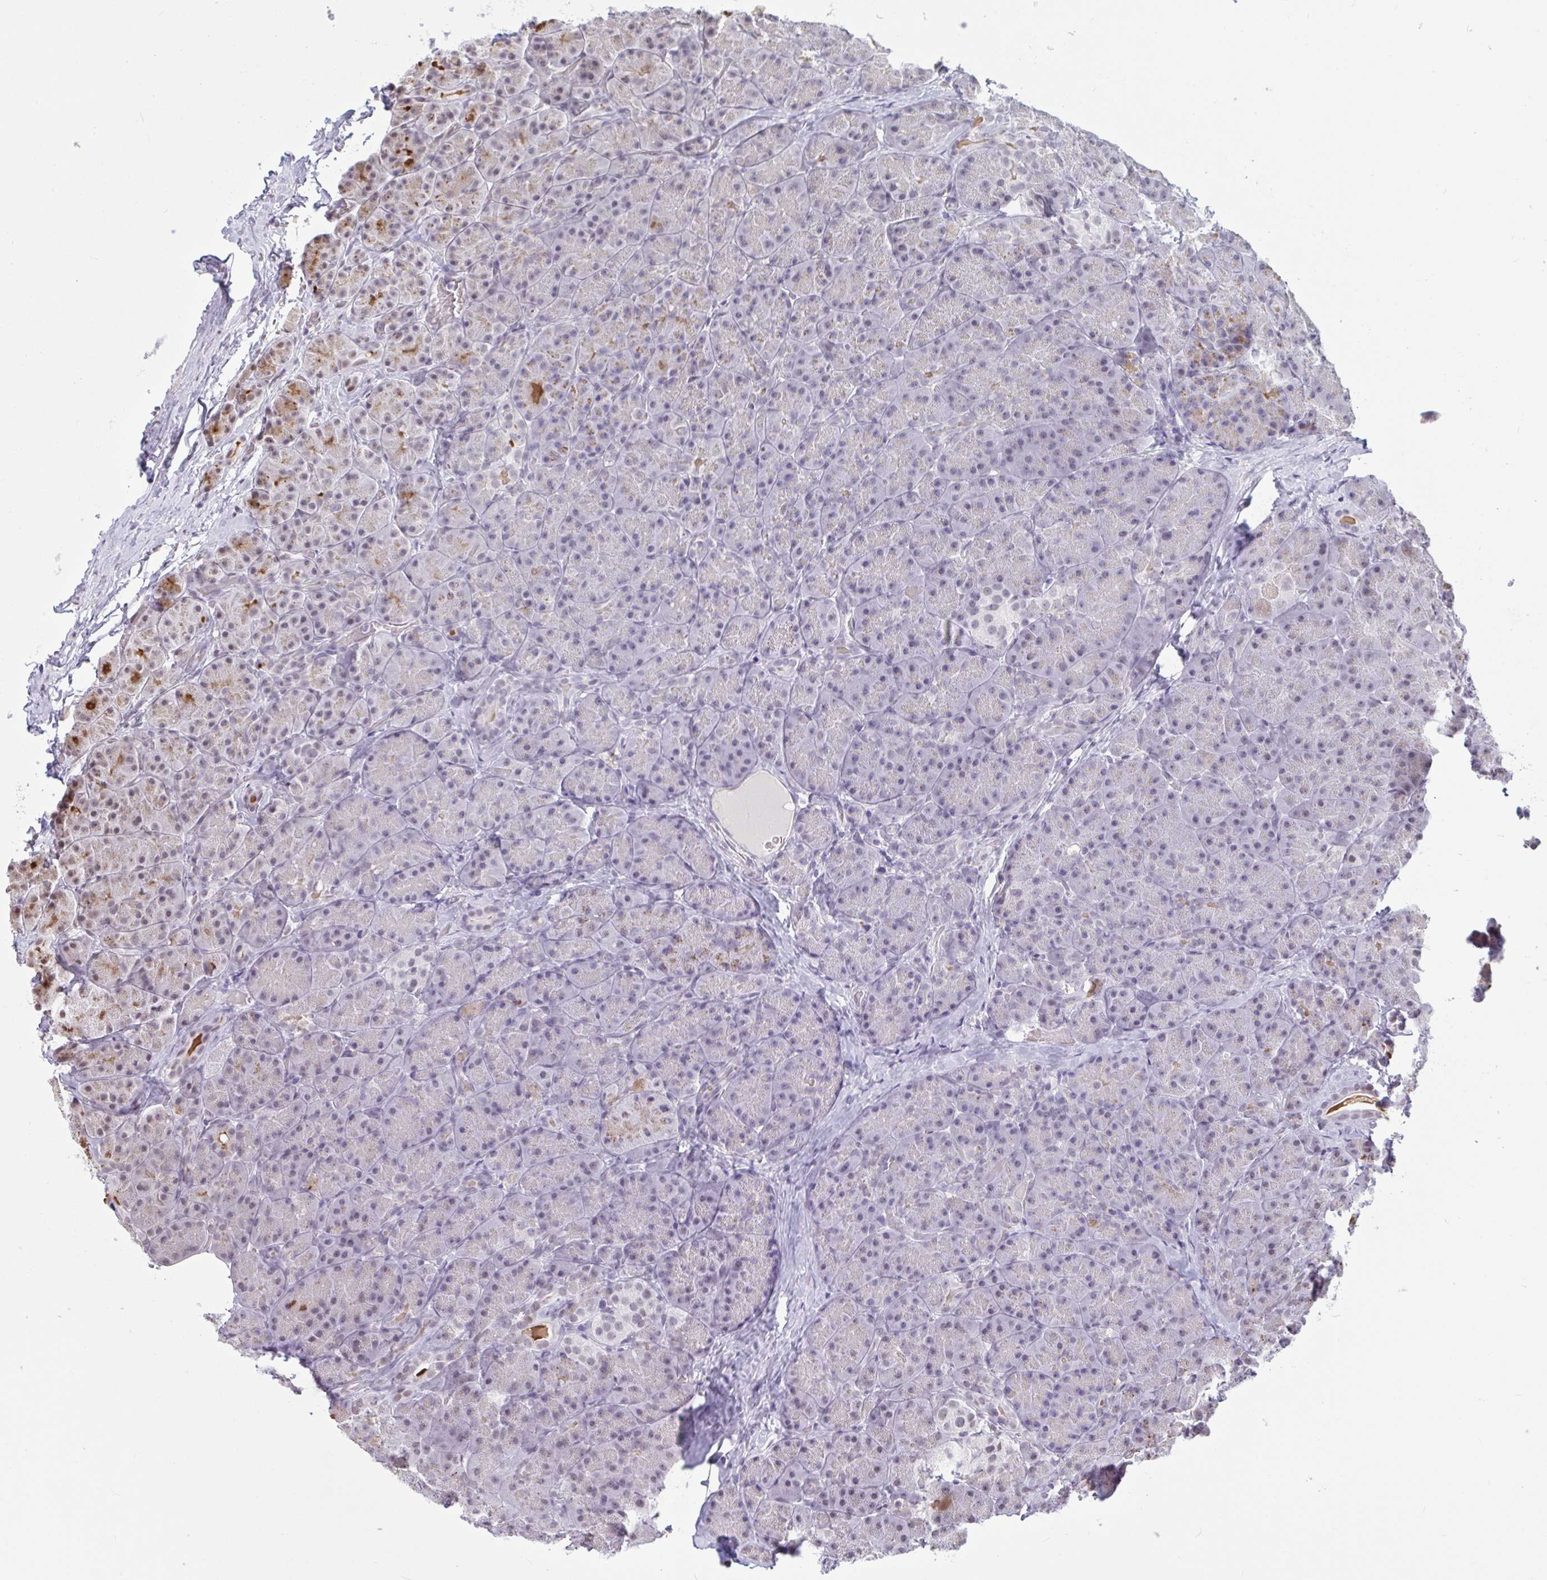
{"staining": {"intensity": "moderate", "quantity": "25%-75%", "location": "cytoplasmic/membranous,nuclear"}, "tissue": "pancreas", "cell_type": "Exocrine glandular cells", "image_type": "normal", "snomed": [{"axis": "morphology", "description": "Normal tissue, NOS"}, {"axis": "topography", "description": "Pancreas"}], "caption": "A brown stain shows moderate cytoplasmic/membranous,nuclear positivity of a protein in exocrine glandular cells of benign pancreas.", "gene": "CBFA2T2", "patient": {"sex": "male", "age": 57}}